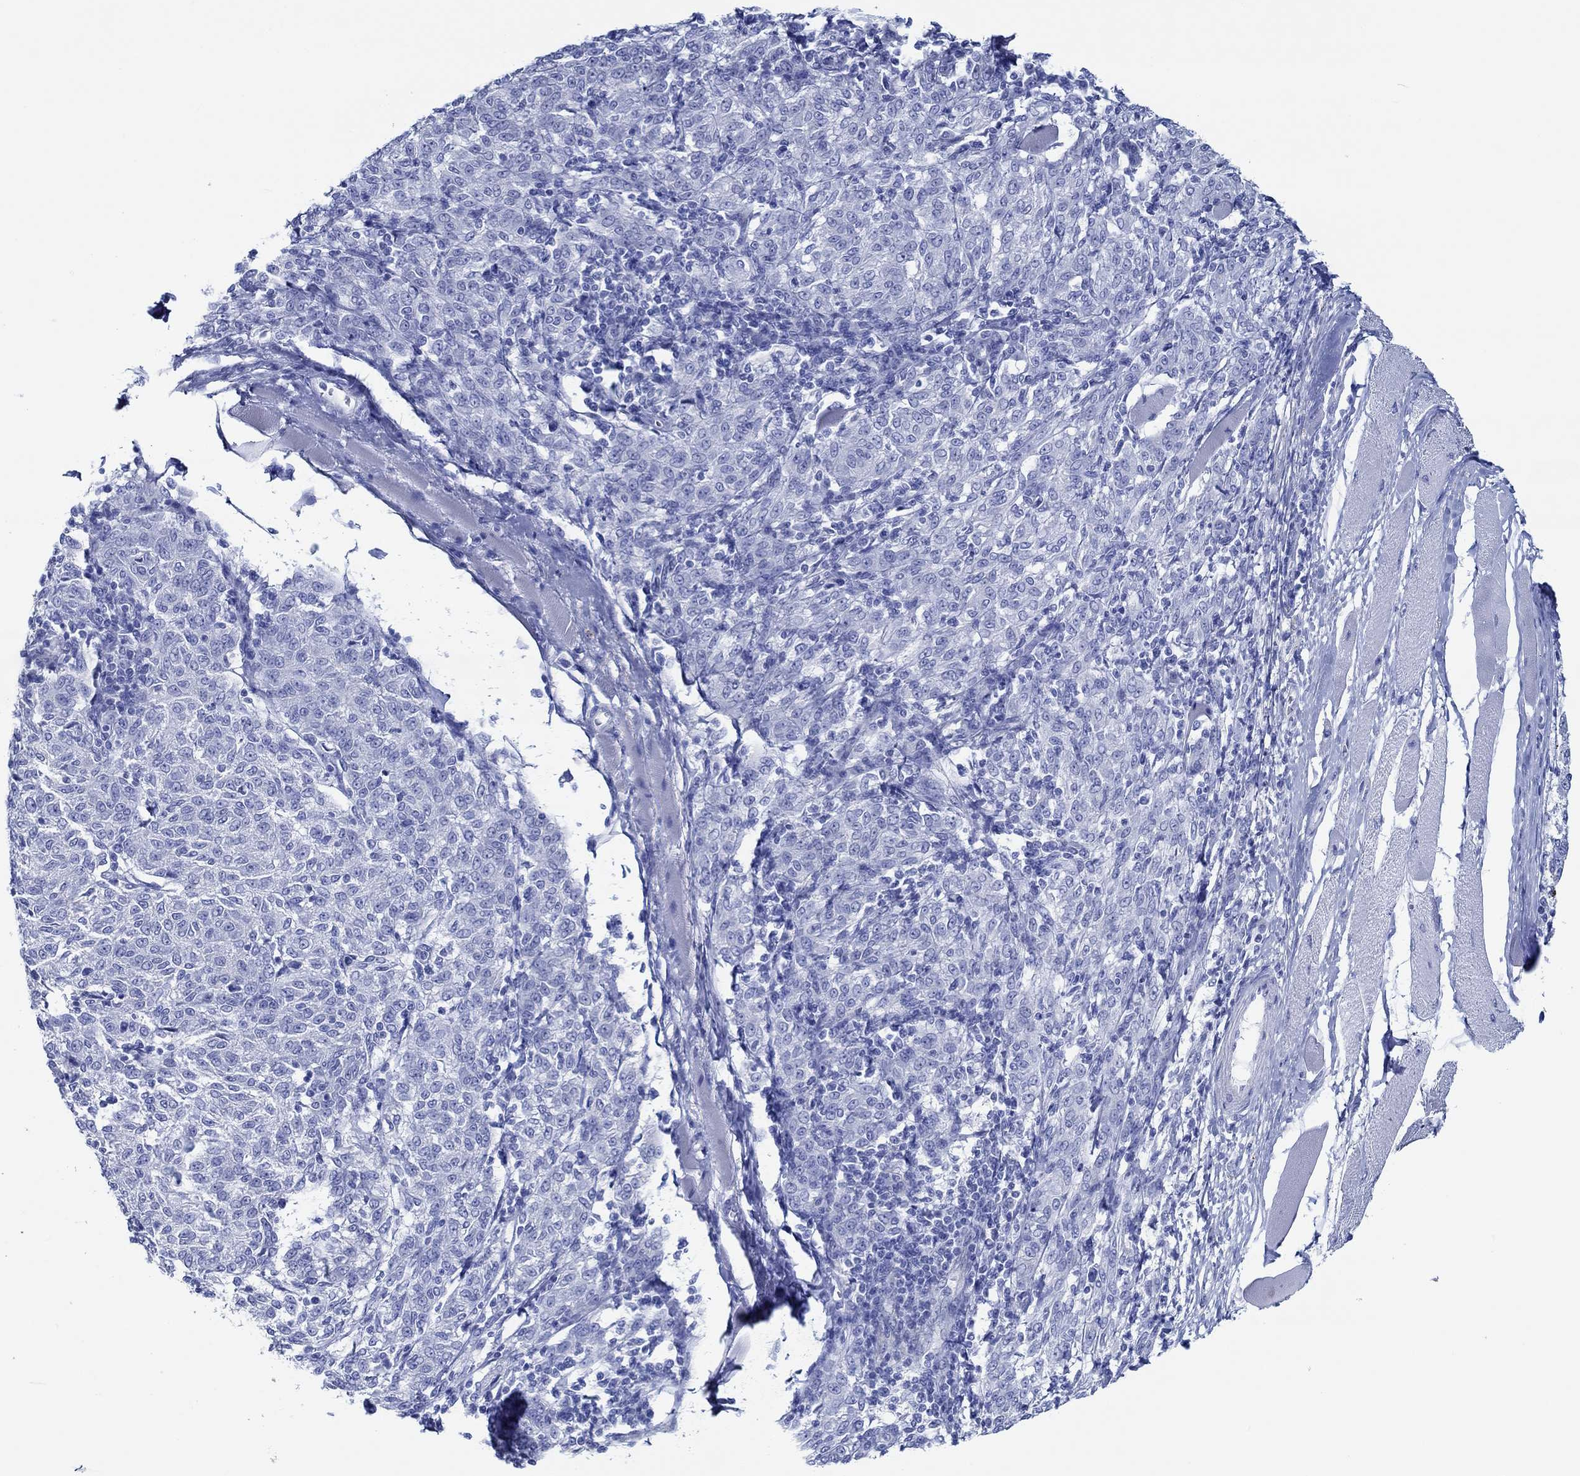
{"staining": {"intensity": "negative", "quantity": "none", "location": "none"}, "tissue": "melanoma", "cell_type": "Tumor cells", "image_type": "cancer", "snomed": [{"axis": "morphology", "description": "Malignant melanoma, NOS"}, {"axis": "topography", "description": "Skin"}], "caption": "Tumor cells show no significant expression in melanoma.", "gene": "IGFBP6", "patient": {"sex": "female", "age": 72}}